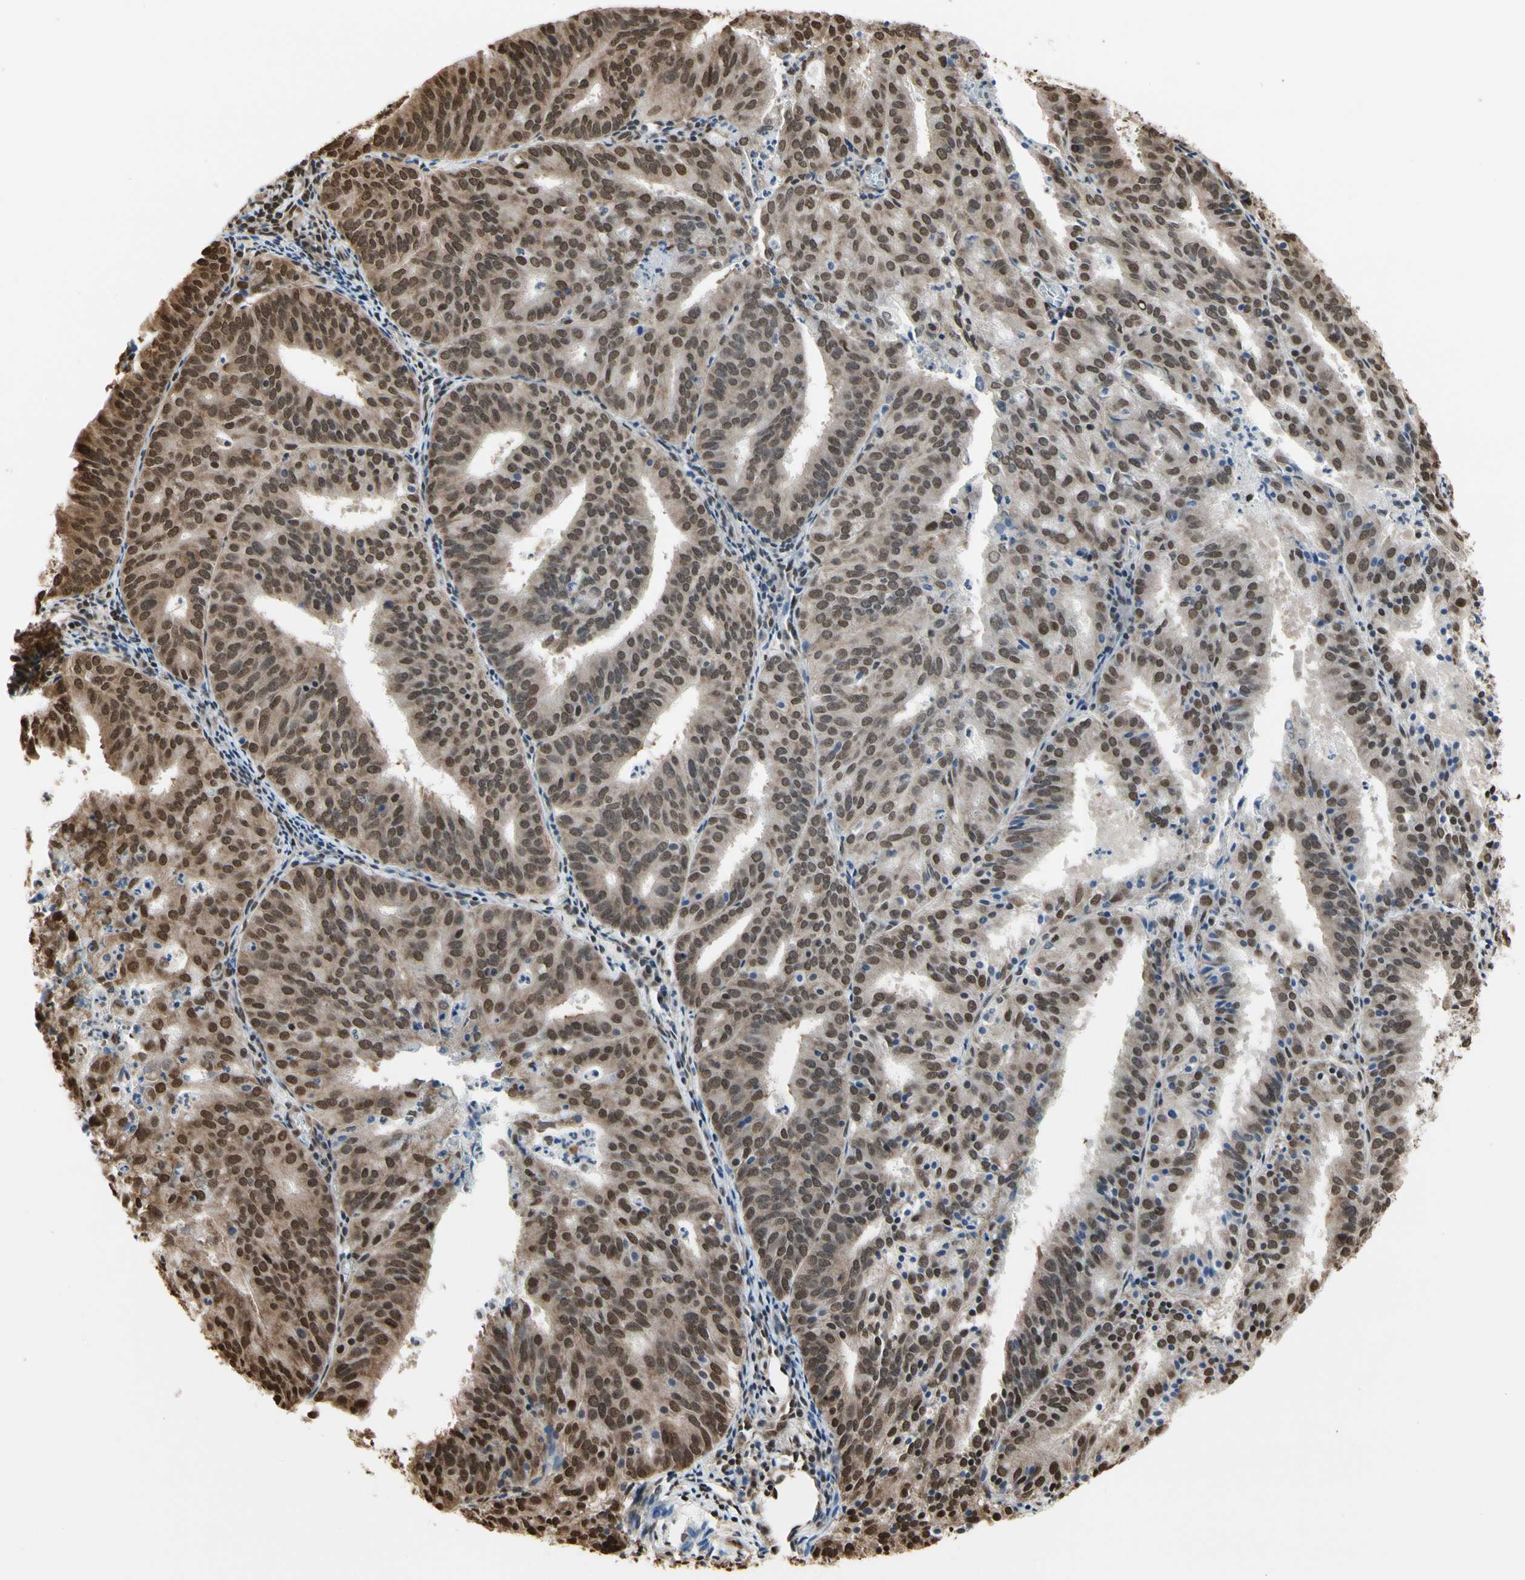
{"staining": {"intensity": "moderate", "quantity": ">75%", "location": "cytoplasmic/membranous,nuclear"}, "tissue": "endometrial cancer", "cell_type": "Tumor cells", "image_type": "cancer", "snomed": [{"axis": "morphology", "description": "Adenocarcinoma, NOS"}, {"axis": "topography", "description": "Uterus"}], "caption": "This histopathology image reveals immunohistochemistry staining of human adenocarcinoma (endometrial), with medium moderate cytoplasmic/membranous and nuclear expression in approximately >75% of tumor cells.", "gene": "HNRNPK", "patient": {"sex": "female", "age": 60}}